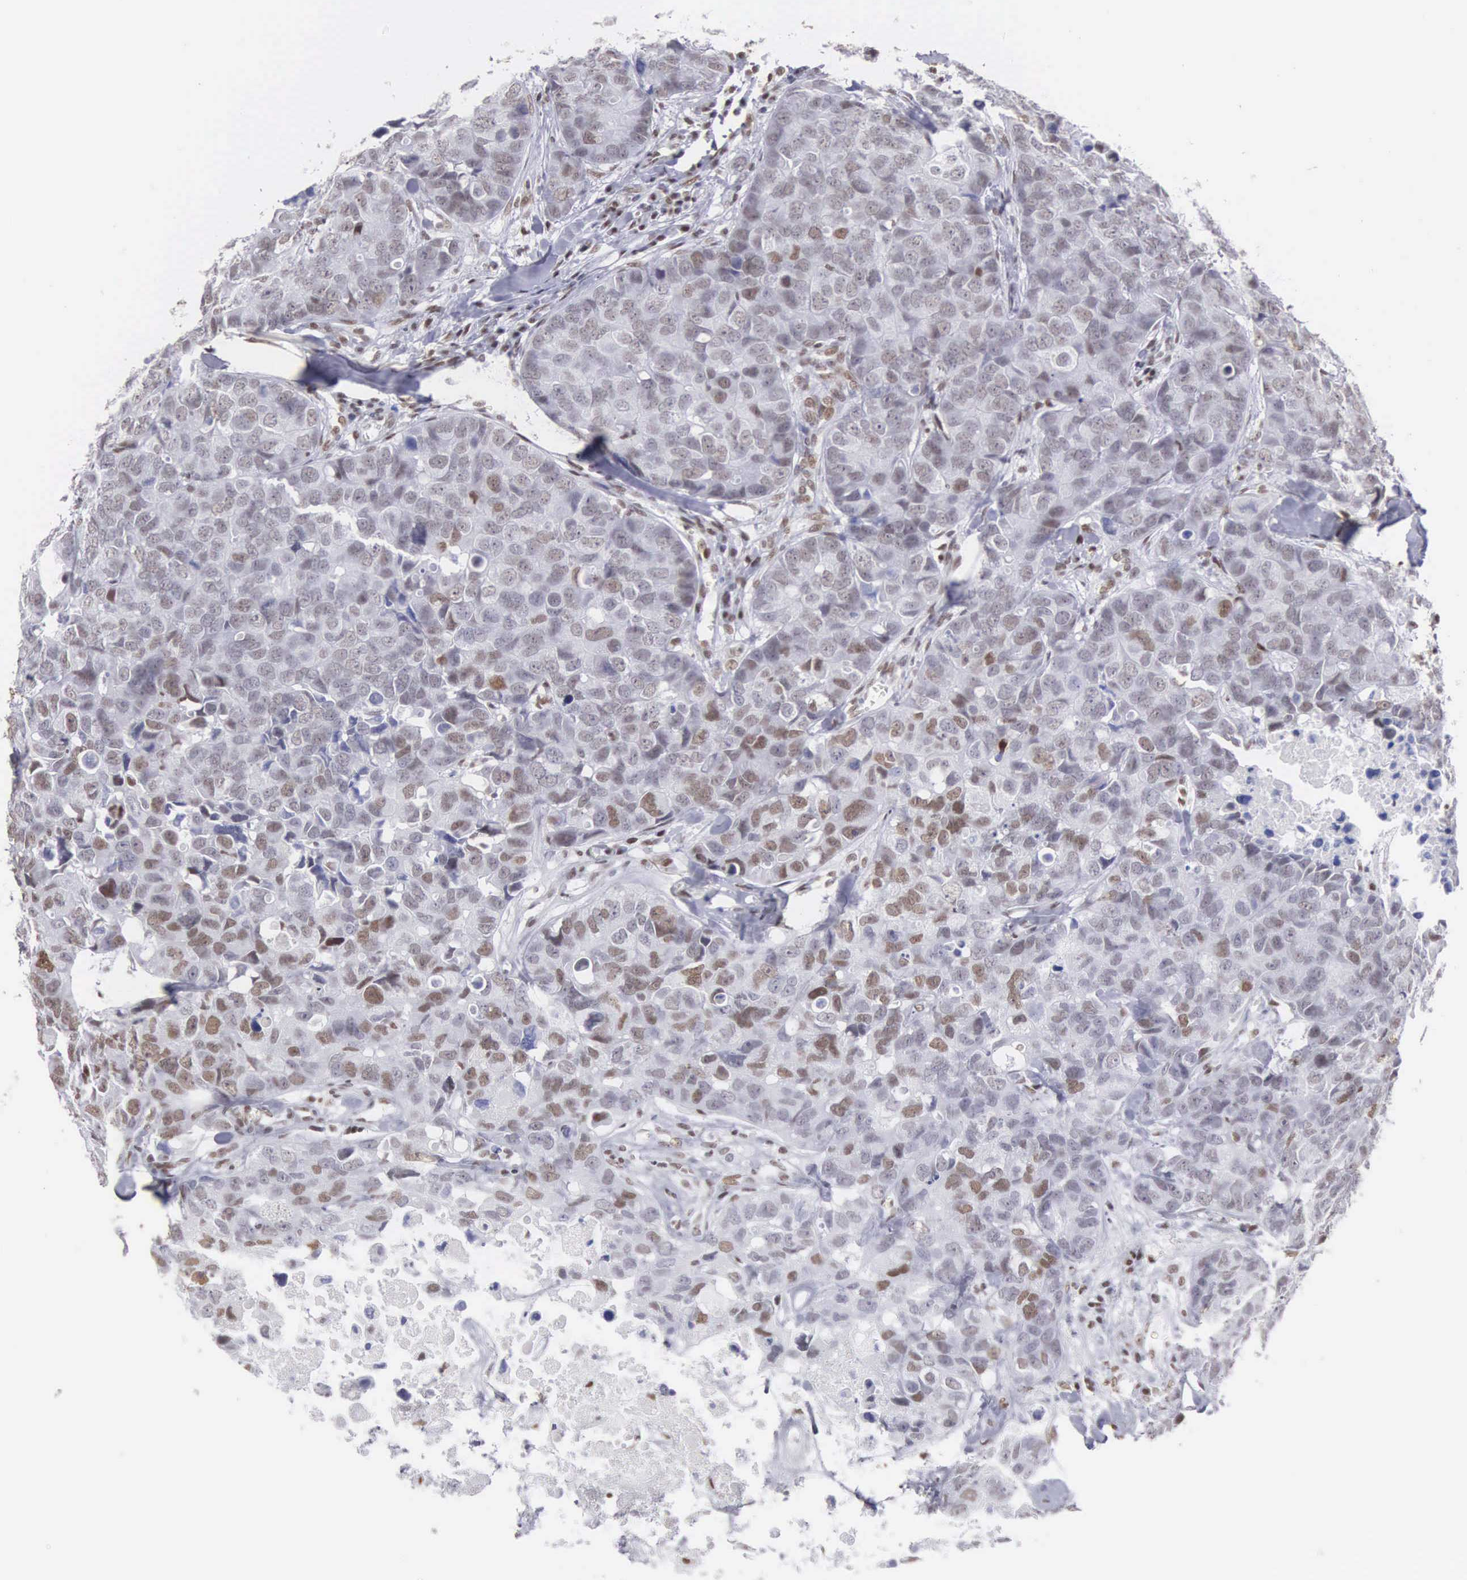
{"staining": {"intensity": "weak", "quantity": "25%-75%", "location": "nuclear"}, "tissue": "breast cancer", "cell_type": "Tumor cells", "image_type": "cancer", "snomed": [{"axis": "morphology", "description": "Duct carcinoma"}, {"axis": "topography", "description": "Breast"}], "caption": "Protein expression analysis of human breast cancer (invasive ductal carcinoma) reveals weak nuclear staining in about 25%-75% of tumor cells. (DAB = brown stain, brightfield microscopy at high magnification).", "gene": "CSTF2", "patient": {"sex": "female", "age": 91}}